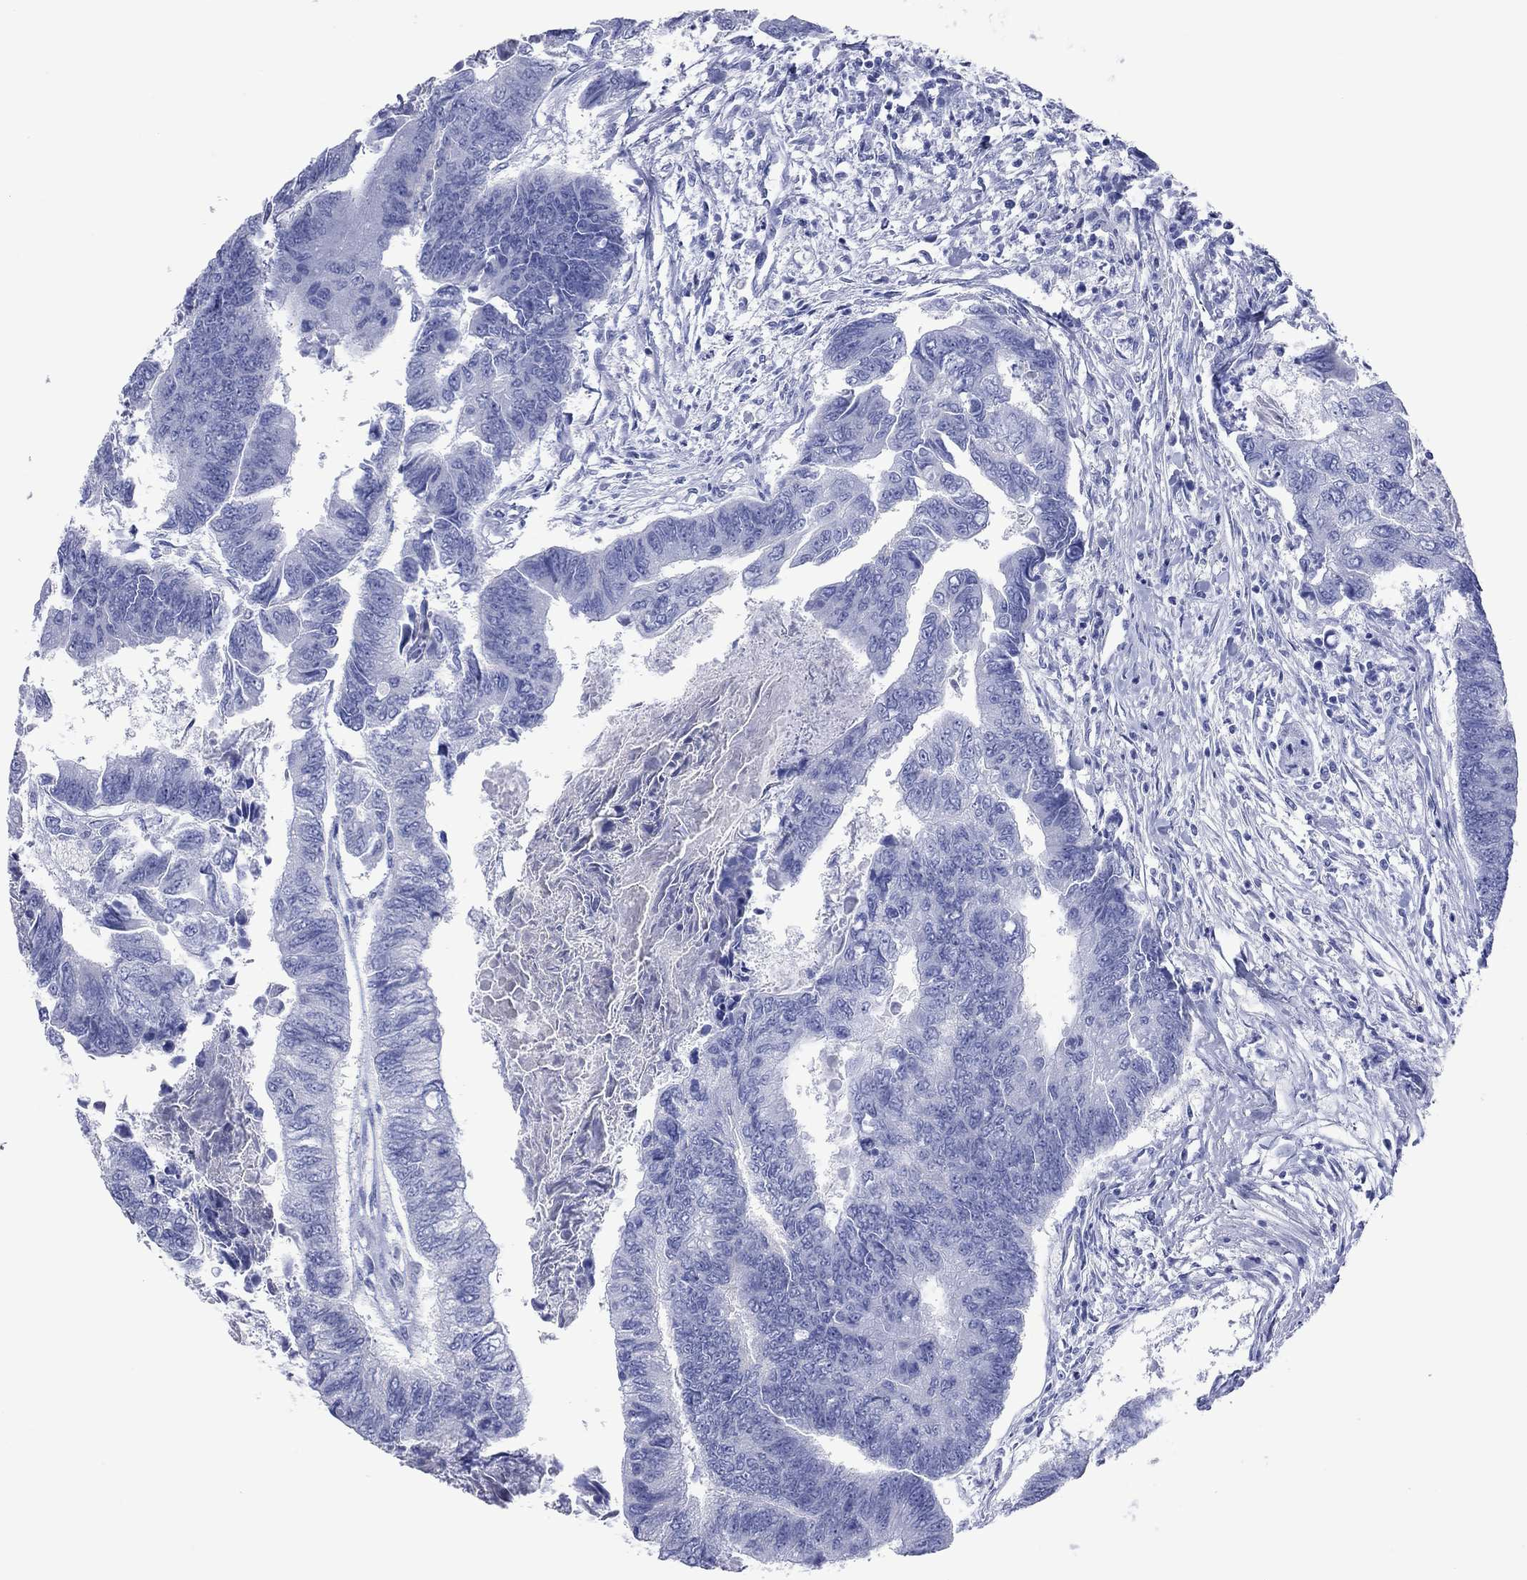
{"staining": {"intensity": "negative", "quantity": "none", "location": "none"}, "tissue": "colorectal cancer", "cell_type": "Tumor cells", "image_type": "cancer", "snomed": [{"axis": "morphology", "description": "Adenocarcinoma, NOS"}, {"axis": "topography", "description": "Colon"}], "caption": "An immunohistochemistry (IHC) histopathology image of adenocarcinoma (colorectal) is shown. There is no staining in tumor cells of adenocarcinoma (colorectal).", "gene": "VSIG10", "patient": {"sex": "female", "age": 65}}